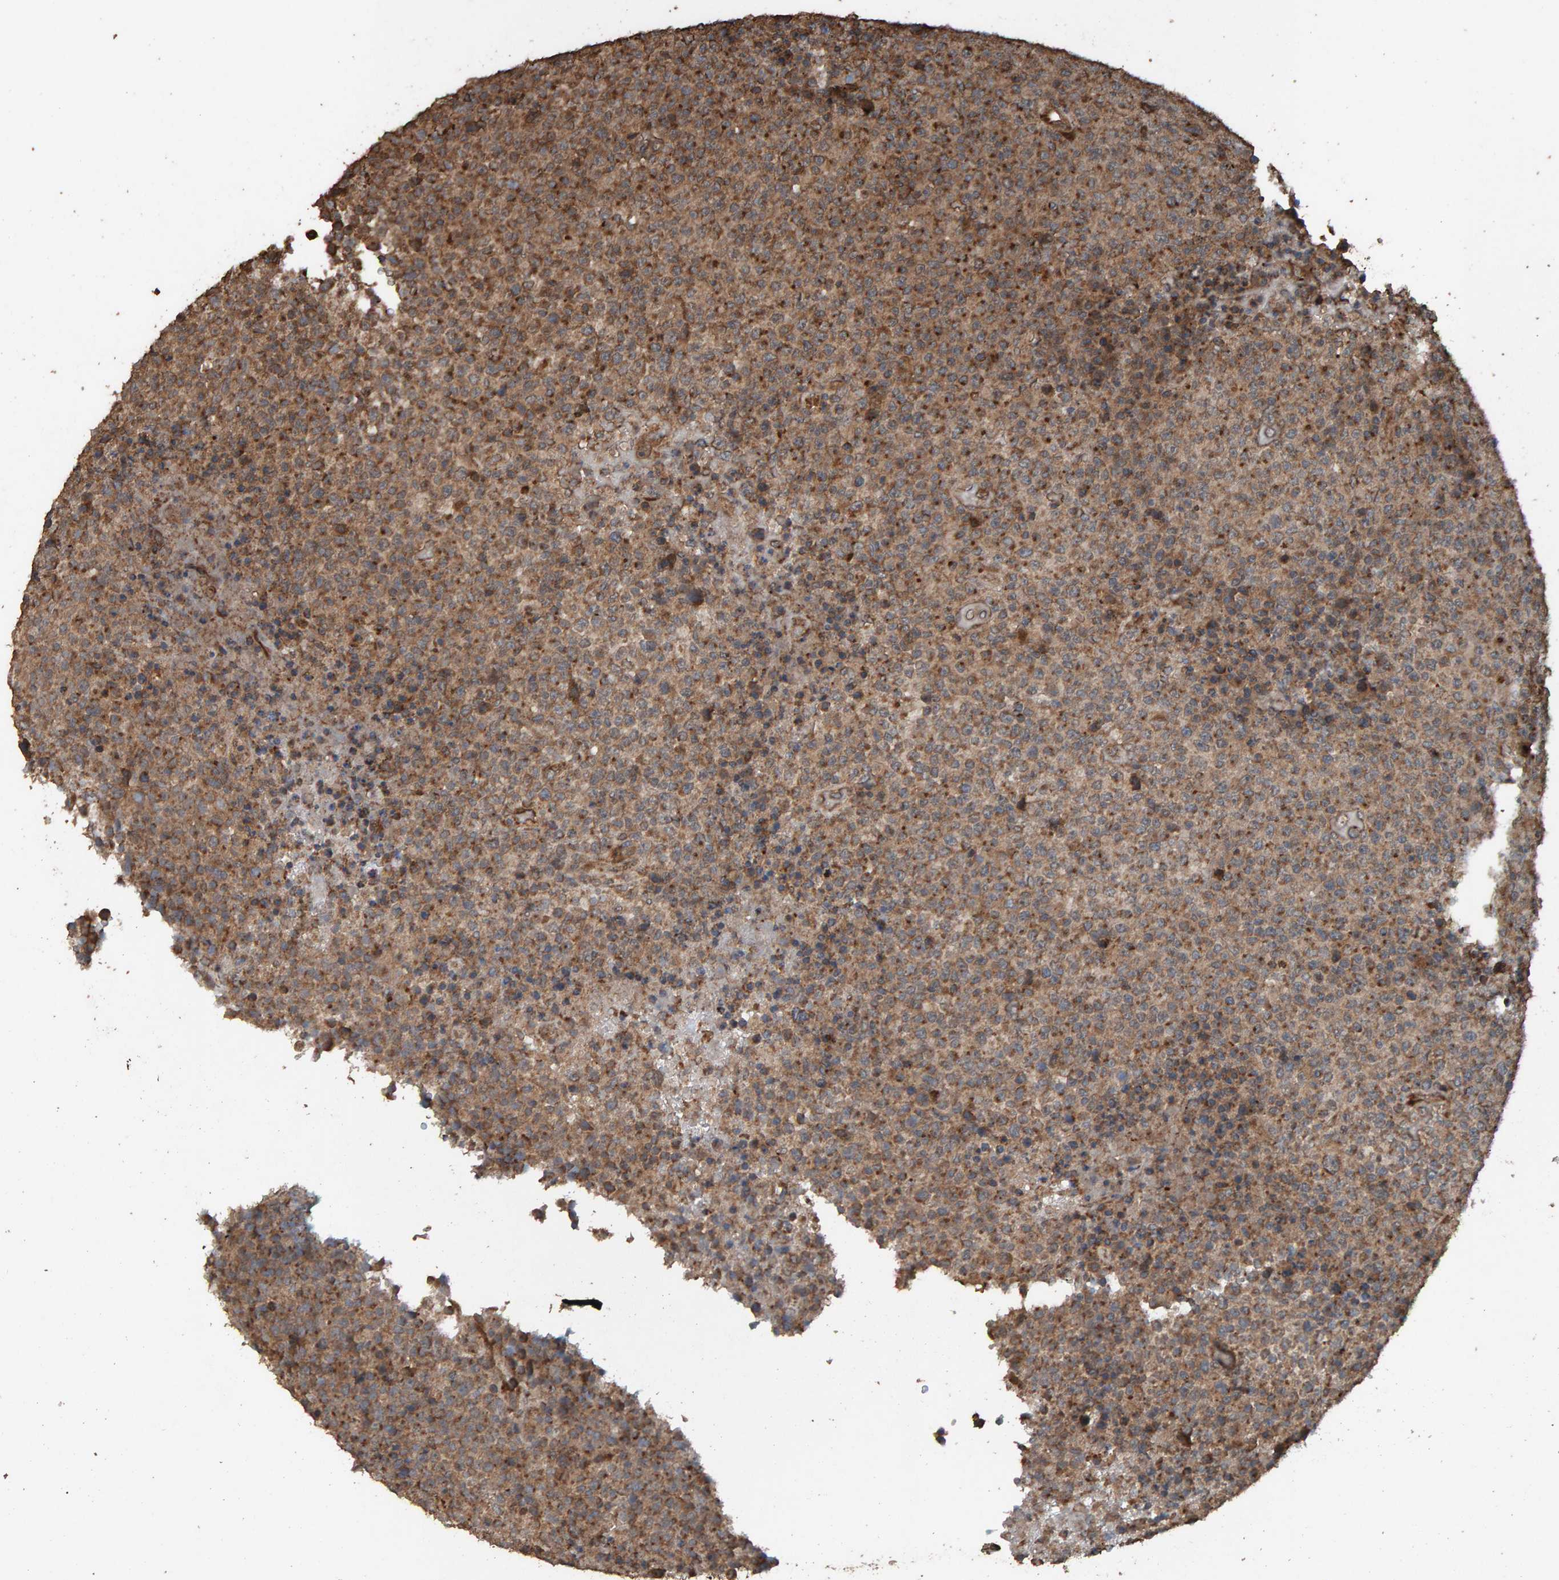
{"staining": {"intensity": "moderate", "quantity": ">75%", "location": "cytoplasmic/membranous"}, "tissue": "lymphoma", "cell_type": "Tumor cells", "image_type": "cancer", "snomed": [{"axis": "morphology", "description": "Malignant lymphoma, non-Hodgkin's type, High grade"}, {"axis": "topography", "description": "Lymph node"}], "caption": "IHC micrograph of neoplastic tissue: high-grade malignant lymphoma, non-Hodgkin's type stained using IHC shows medium levels of moderate protein expression localized specifically in the cytoplasmic/membranous of tumor cells, appearing as a cytoplasmic/membranous brown color.", "gene": "DUS1L", "patient": {"sex": "male", "age": 13}}